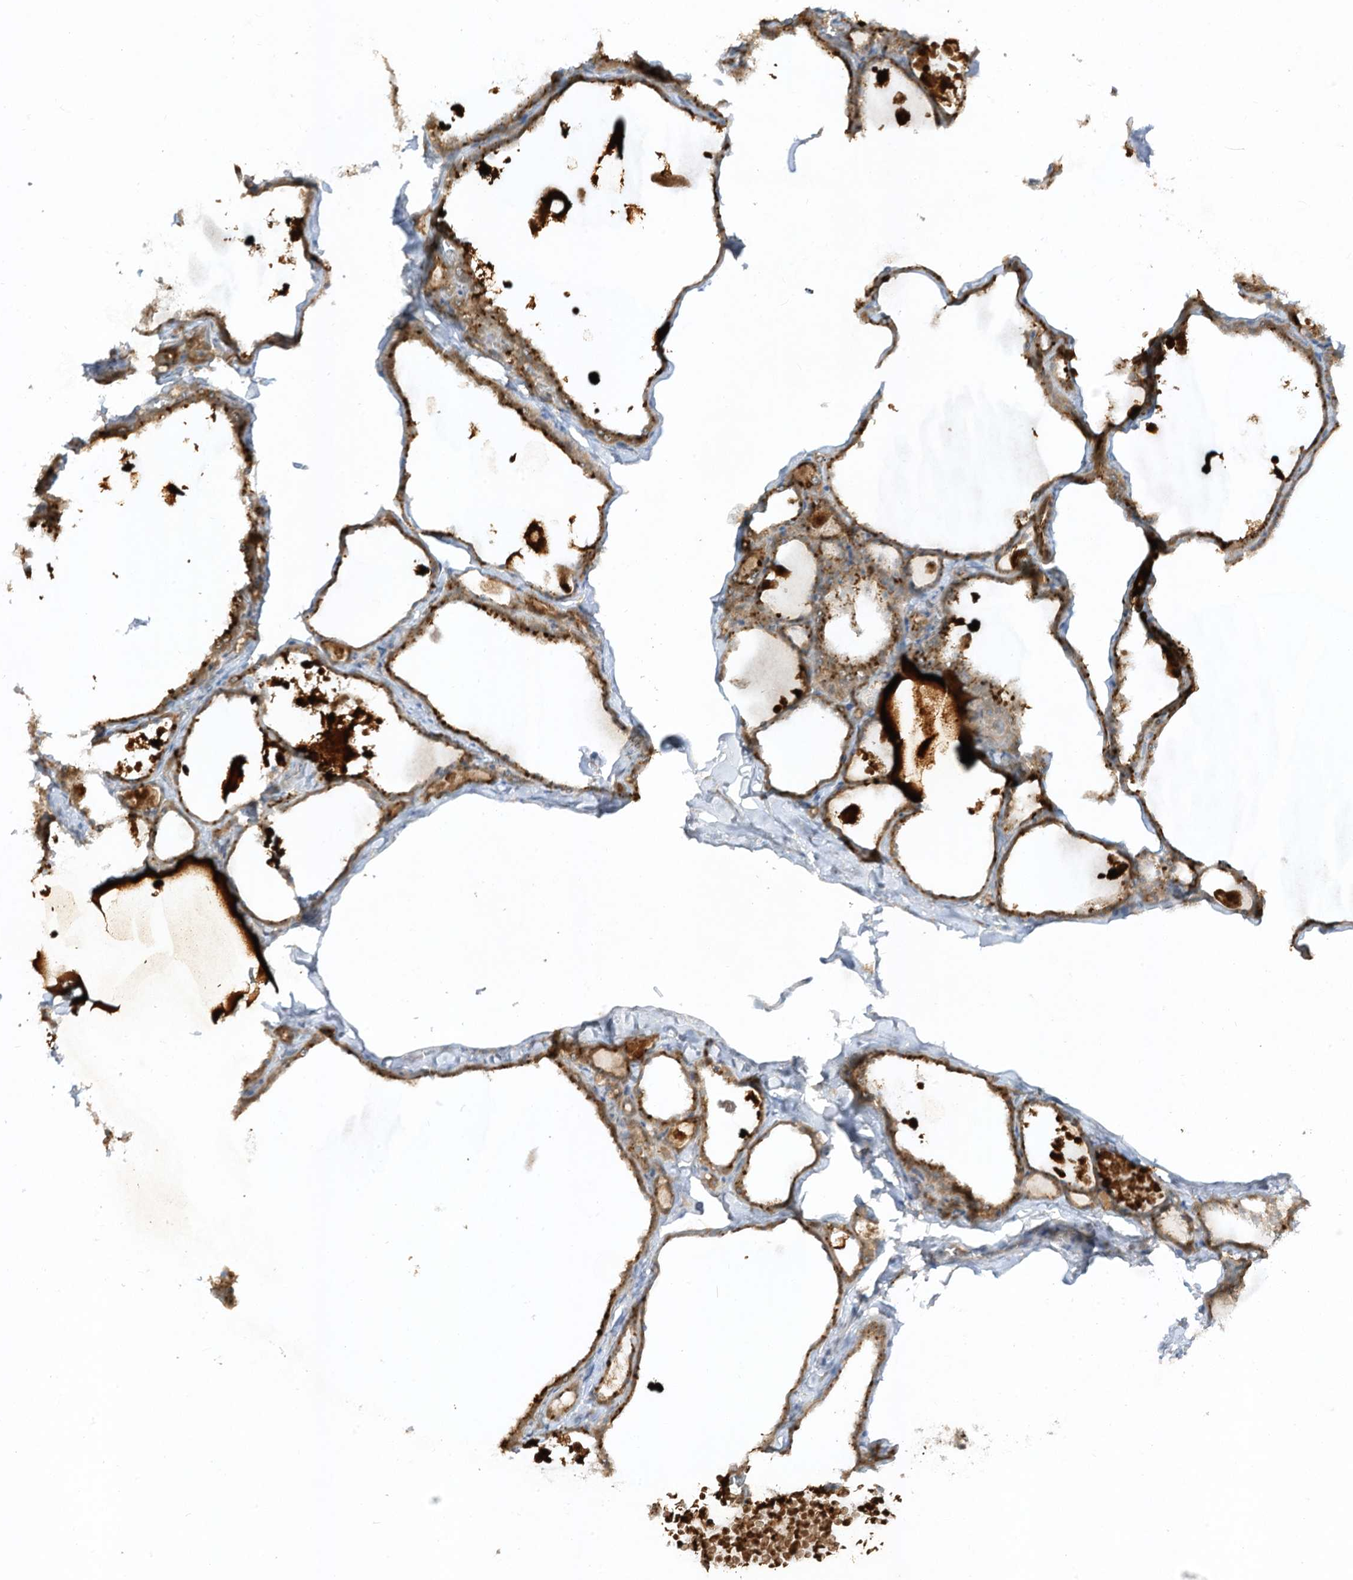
{"staining": {"intensity": "moderate", "quantity": ">75%", "location": "cytoplasmic/membranous"}, "tissue": "thyroid gland", "cell_type": "Glandular cells", "image_type": "normal", "snomed": [{"axis": "morphology", "description": "Normal tissue, NOS"}, {"axis": "topography", "description": "Thyroid gland"}], "caption": "A histopathology image of thyroid gland stained for a protein displays moderate cytoplasmic/membranous brown staining in glandular cells. (IHC, brightfield microscopy, high magnification).", "gene": "LDAH", "patient": {"sex": "male", "age": 56}}